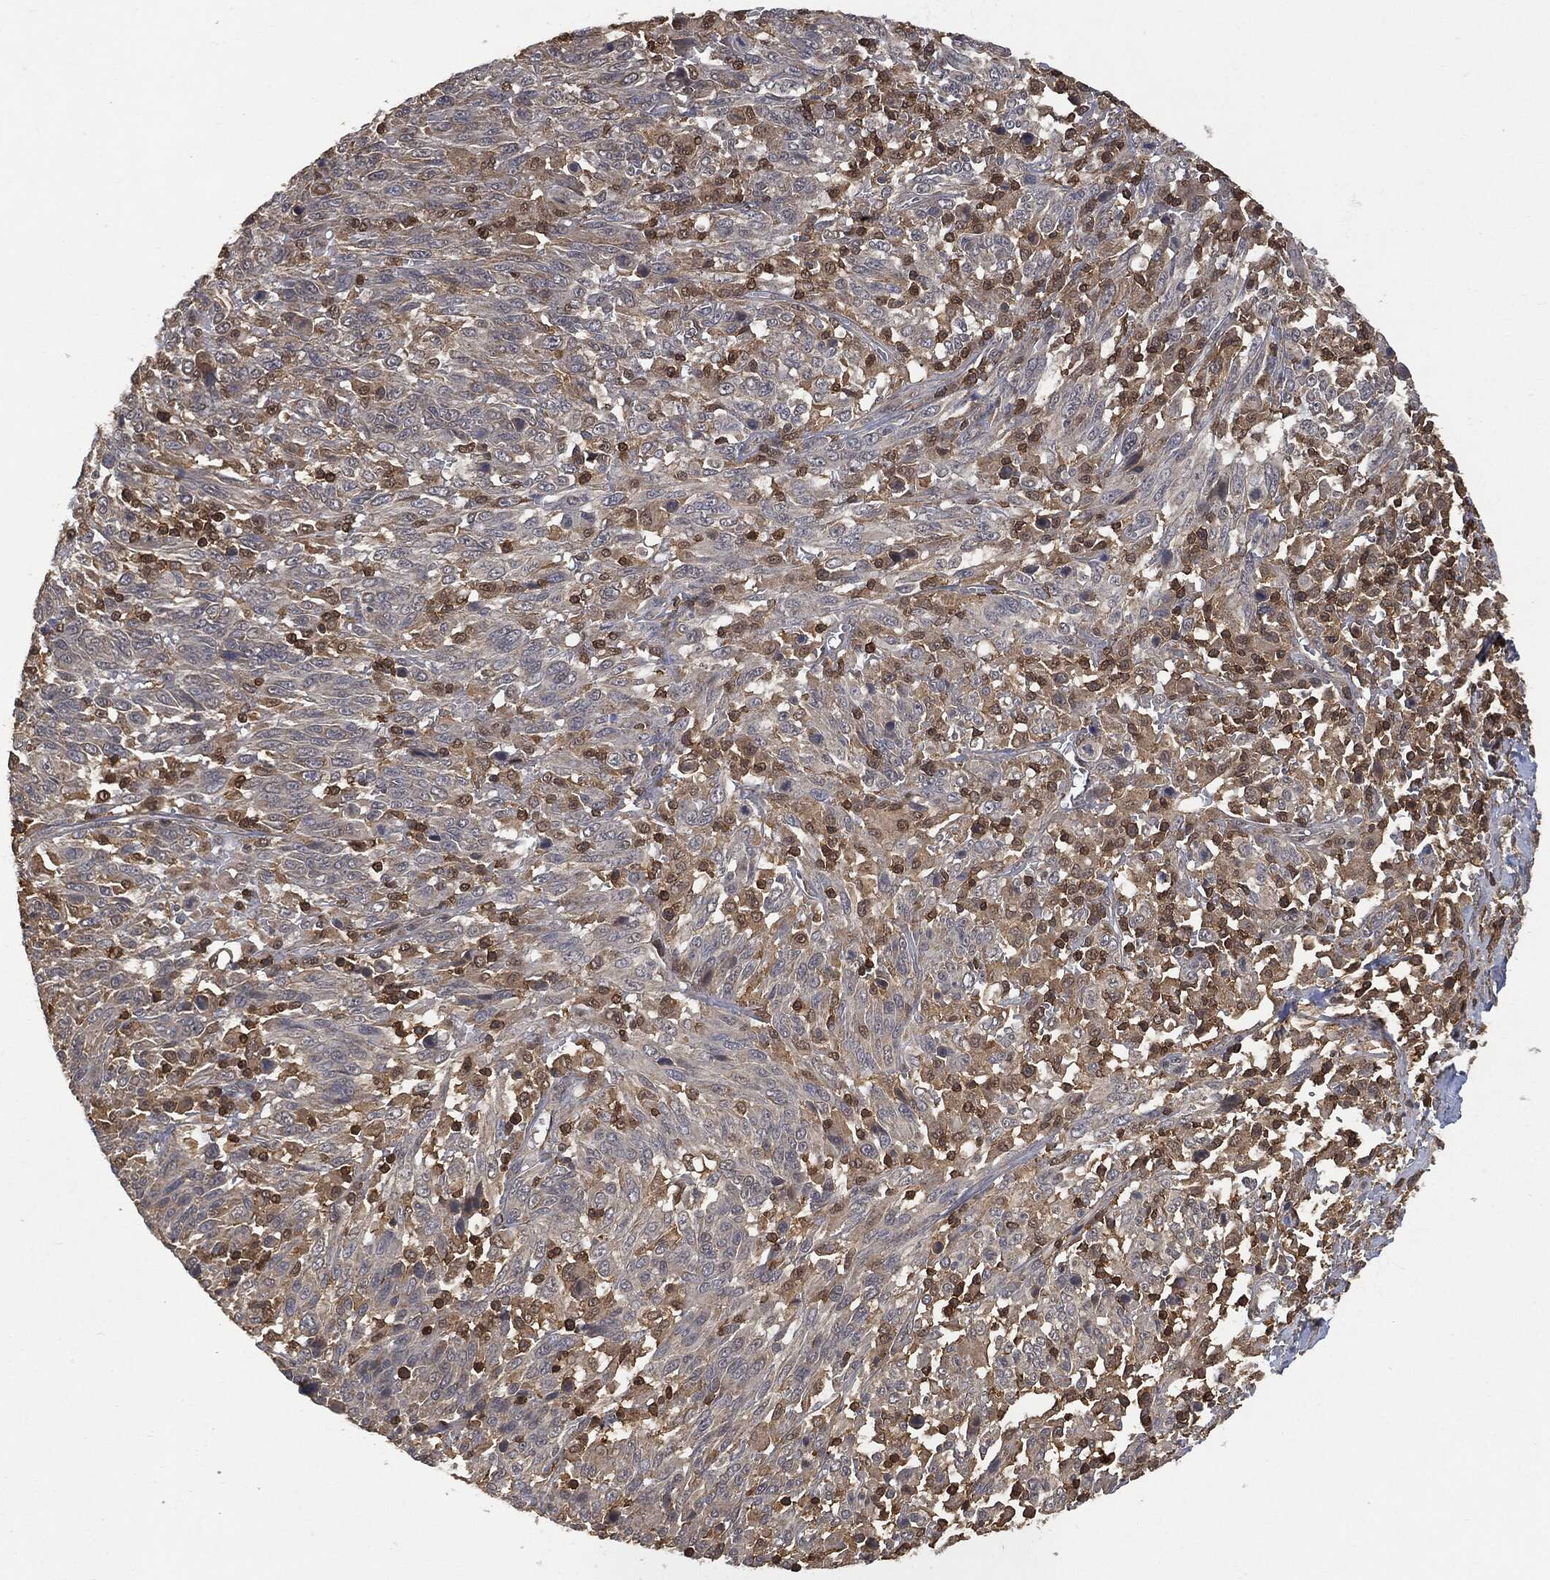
{"staining": {"intensity": "moderate", "quantity": "<25%", "location": "cytoplasmic/membranous,nuclear"}, "tissue": "melanoma", "cell_type": "Tumor cells", "image_type": "cancer", "snomed": [{"axis": "morphology", "description": "Malignant melanoma, NOS"}, {"axis": "topography", "description": "Skin"}], "caption": "Immunohistochemistry of human malignant melanoma shows low levels of moderate cytoplasmic/membranous and nuclear staining in approximately <25% of tumor cells.", "gene": "PSMB10", "patient": {"sex": "female", "age": 91}}